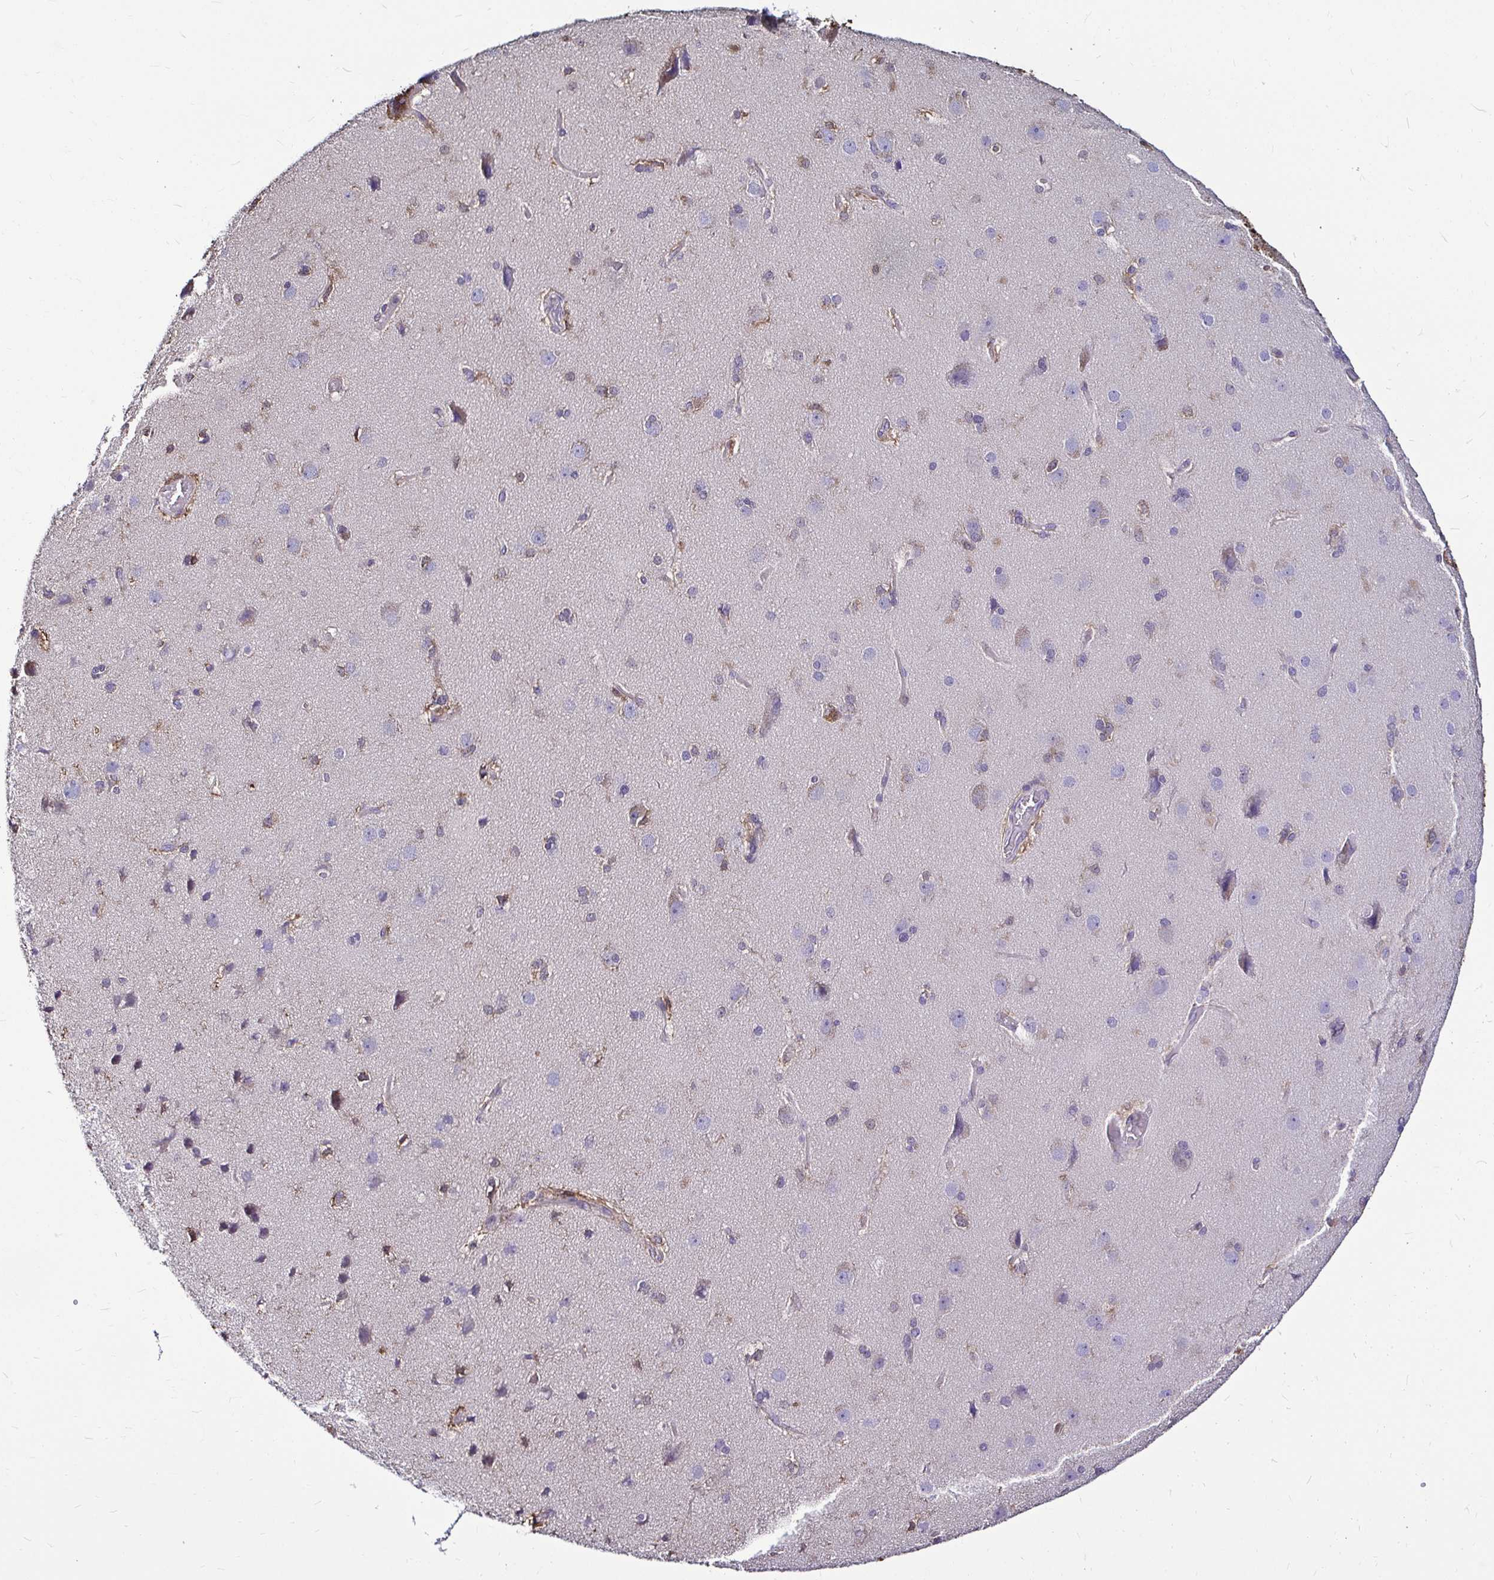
{"staining": {"intensity": "negative", "quantity": "none", "location": "none"}, "tissue": "cerebral cortex", "cell_type": "Endothelial cells", "image_type": "normal", "snomed": [{"axis": "morphology", "description": "Normal tissue, NOS"}, {"axis": "morphology", "description": "Glioma, malignant, High grade"}, {"axis": "topography", "description": "Cerebral cortex"}], "caption": "This is an IHC photomicrograph of unremarkable cerebral cortex. There is no expression in endothelial cells.", "gene": "IDH1", "patient": {"sex": "male", "age": 71}}